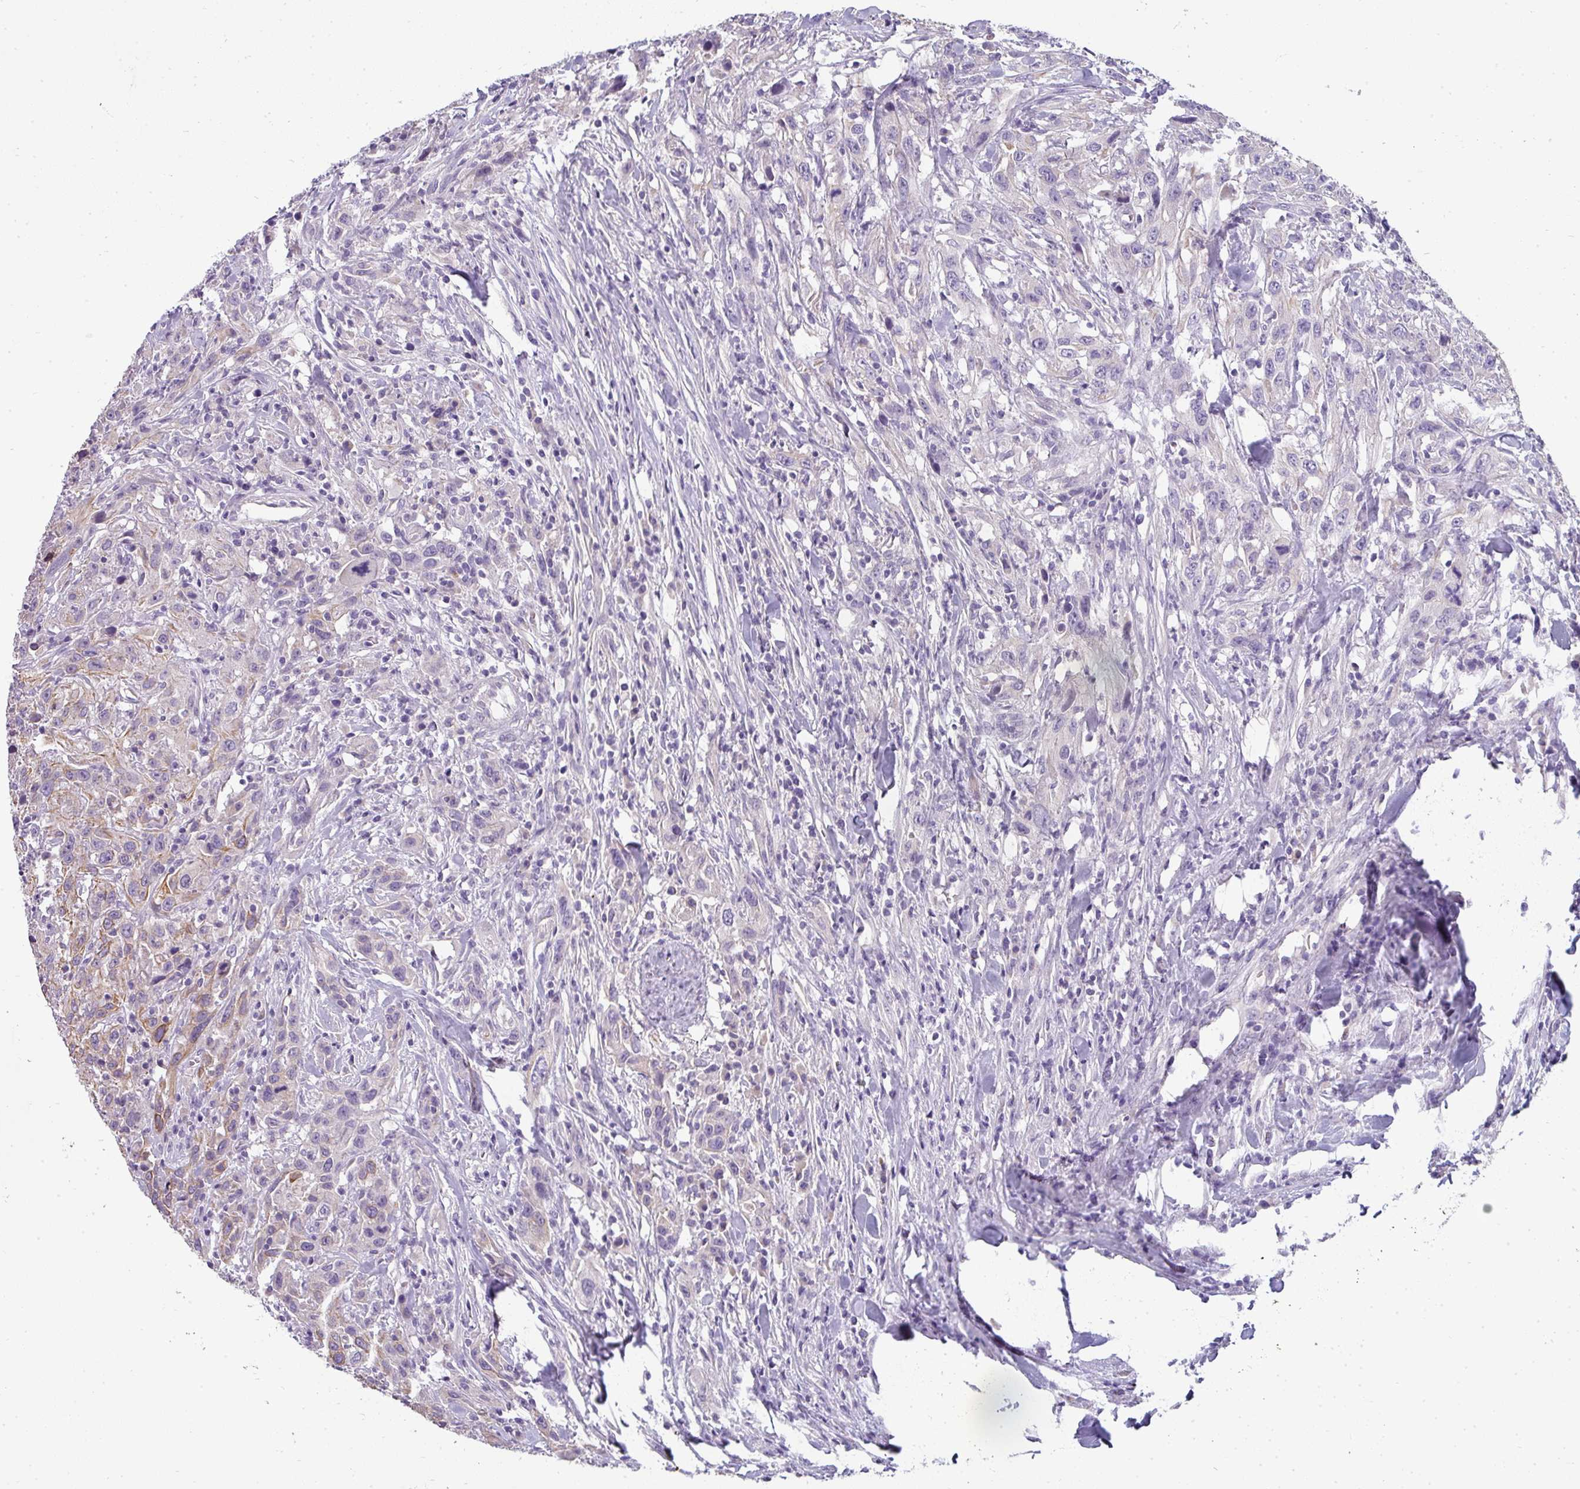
{"staining": {"intensity": "moderate", "quantity": "<25%", "location": "cytoplasmic/membranous"}, "tissue": "urothelial cancer", "cell_type": "Tumor cells", "image_type": "cancer", "snomed": [{"axis": "morphology", "description": "Urothelial carcinoma, High grade"}, {"axis": "topography", "description": "Urinary bladder"}], "caption": "A low amount of moderate cytoplasmic/membranous expression is seen in about <25% of tumor cells in urothelial carcinoma (high-grade) tissue. (DAB IHC with brightfield microscopy, high magnification).", "gene": "ASXL3", "patient": {"sex": "male", "age": 61}}